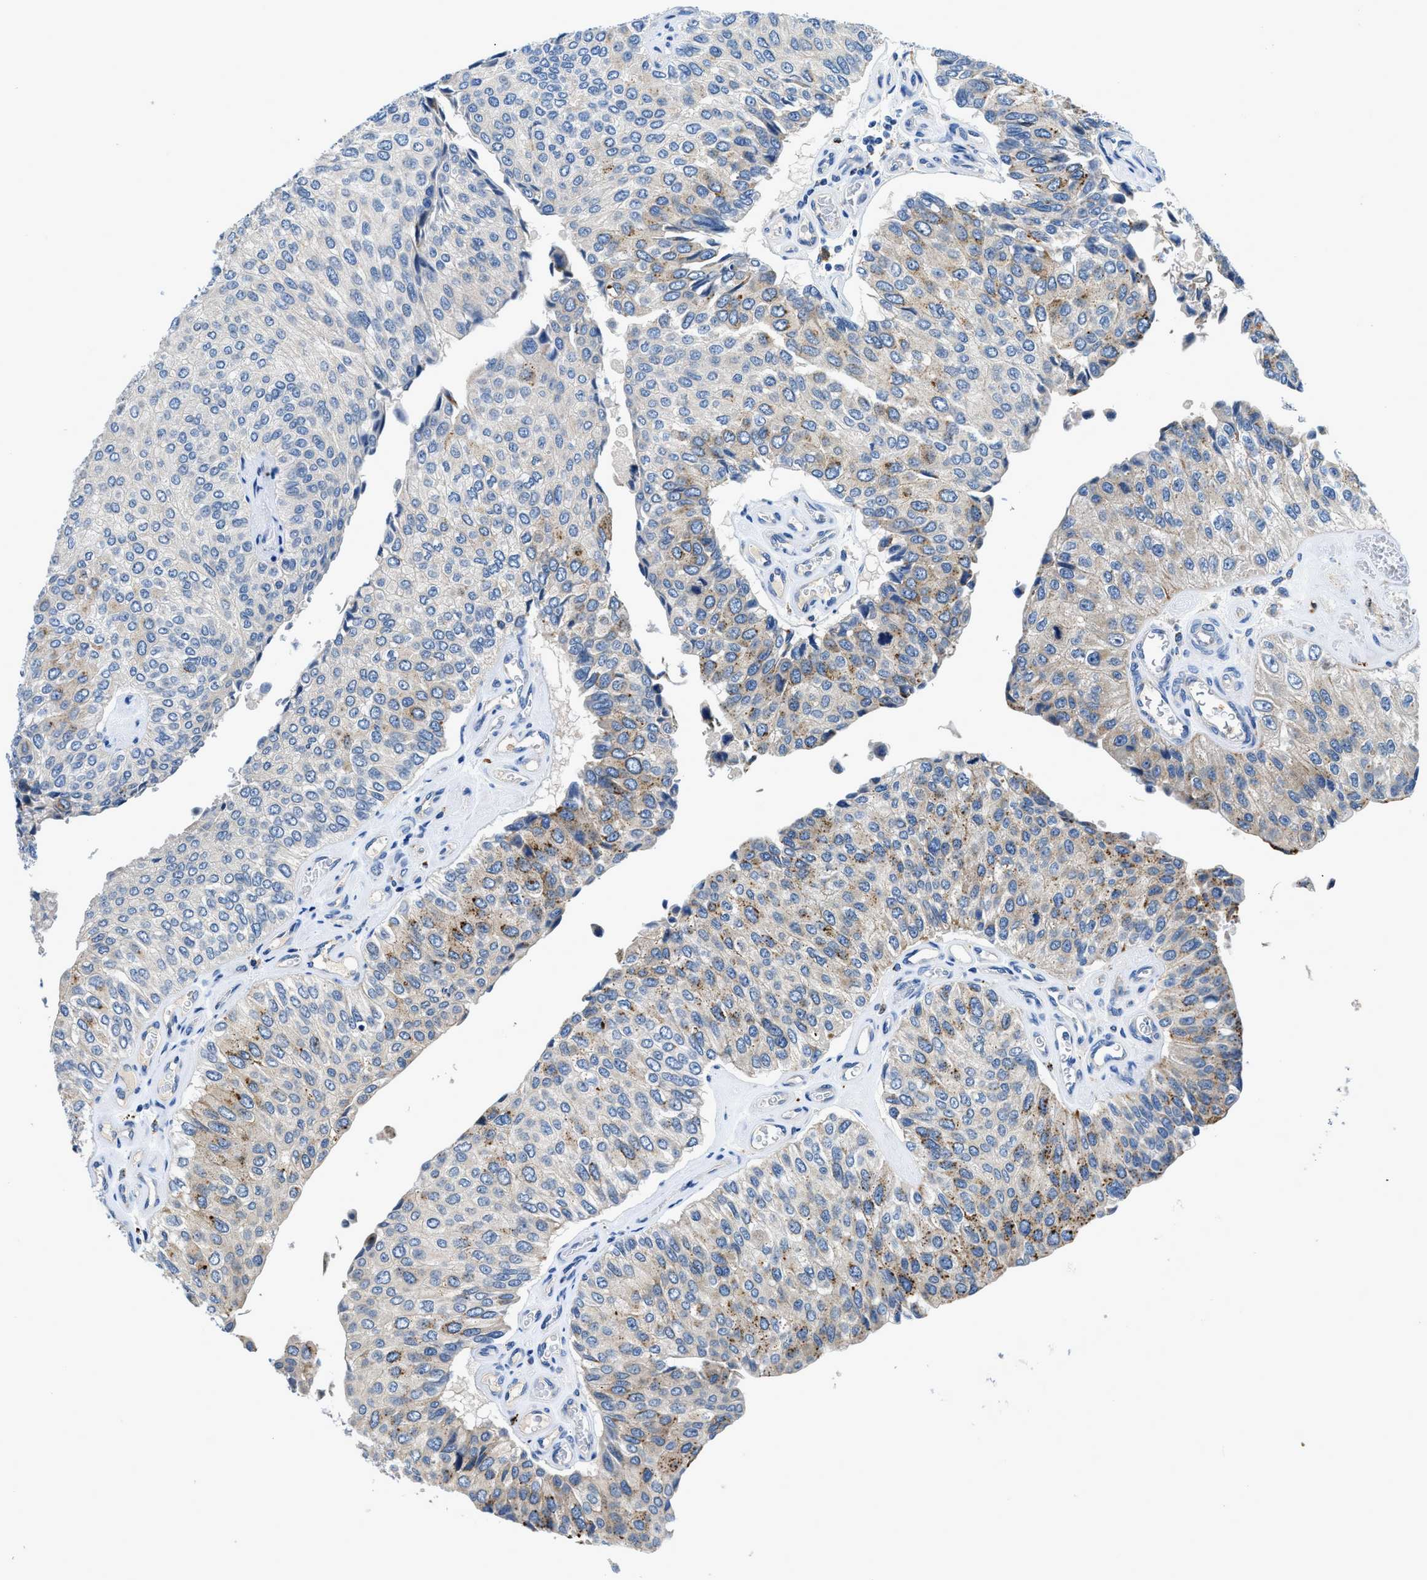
{"staining": {"intensity": "weak", "quantity": "25%-75%", "location": "cytoplasmic/membranous"}, "tissue": "urothelial cancer", "cell_type": "Tumor cells", "image_type": "cancer", "snomed": [{"axis": "morphology", "description": "Urothelial carcinoma, High grade"}, {"axis": "topography", "description": "Kidney"}, {"axis": "topography", "description": "Urinary bladder"}], "caption": "Approximately 25%-75% of tumor cells in high-grade urothelial carcinoma reveal weak cytoplasmic/membranous protein staining as visualized by brown immunohistochemical staining.", "gene": "ADGRE3", "patient": {"sex": "male", "age": 77}}